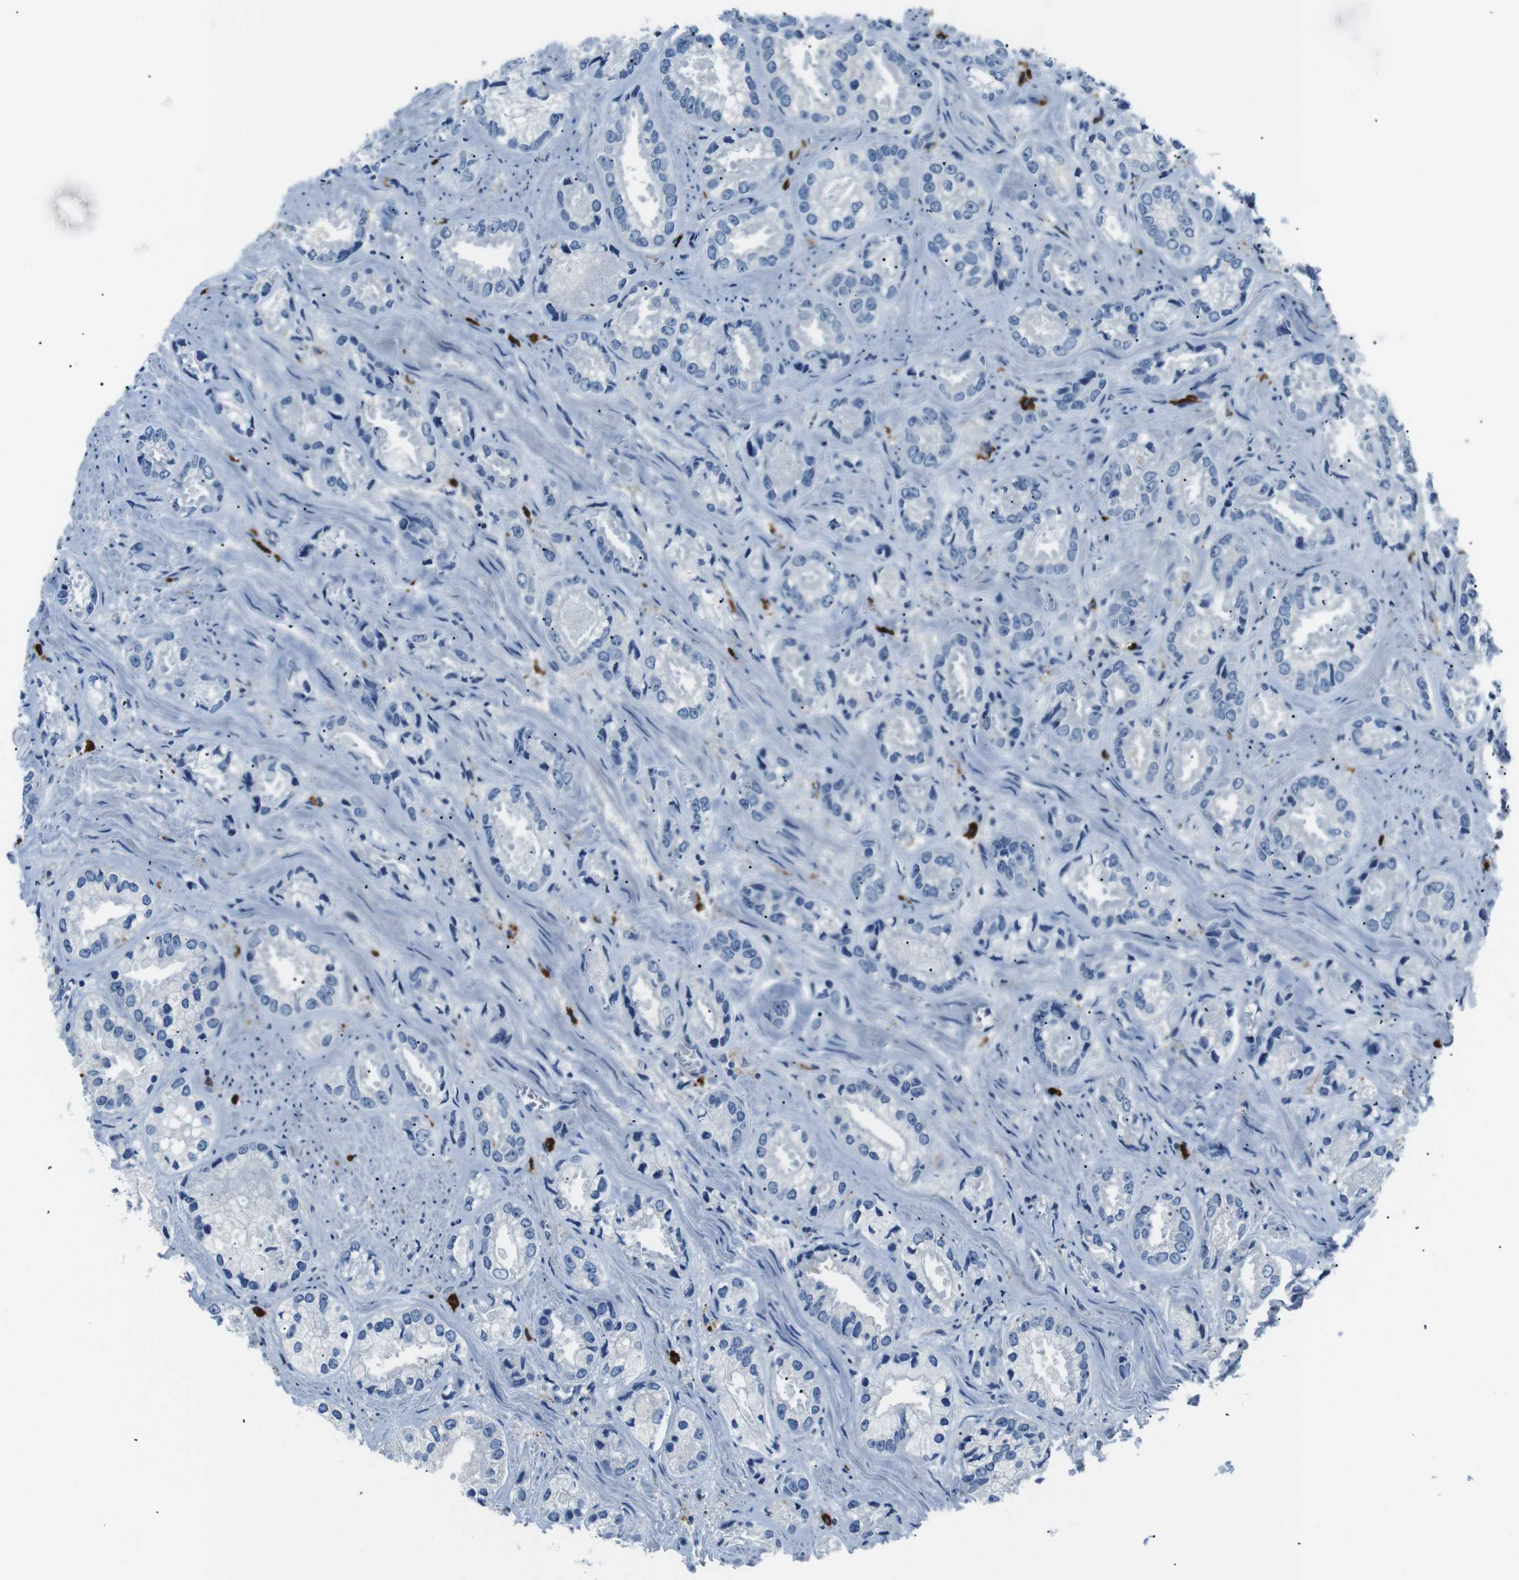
{"staining": {"intensity": "negative", "quantity": "none", "location": "none"}, "tissue": "prostate cancer", "cell_type": "Tumor cells", "image_type": "cancer", "snomed": [{"axis": "morphology", "description": "Adenocarcinoma, High grade"}, {"axis": "topography", "description": "Prostate"}], "caption": "This histopathology image is of prostate adenocarcinoma (high-grade) stained with IHC to label a protein in brown with the nuclei are counter-stained blue. There is no expression in tumor cells.", "gene": "CSF2RA", "patient": {"sex": "male", "age": 61}}